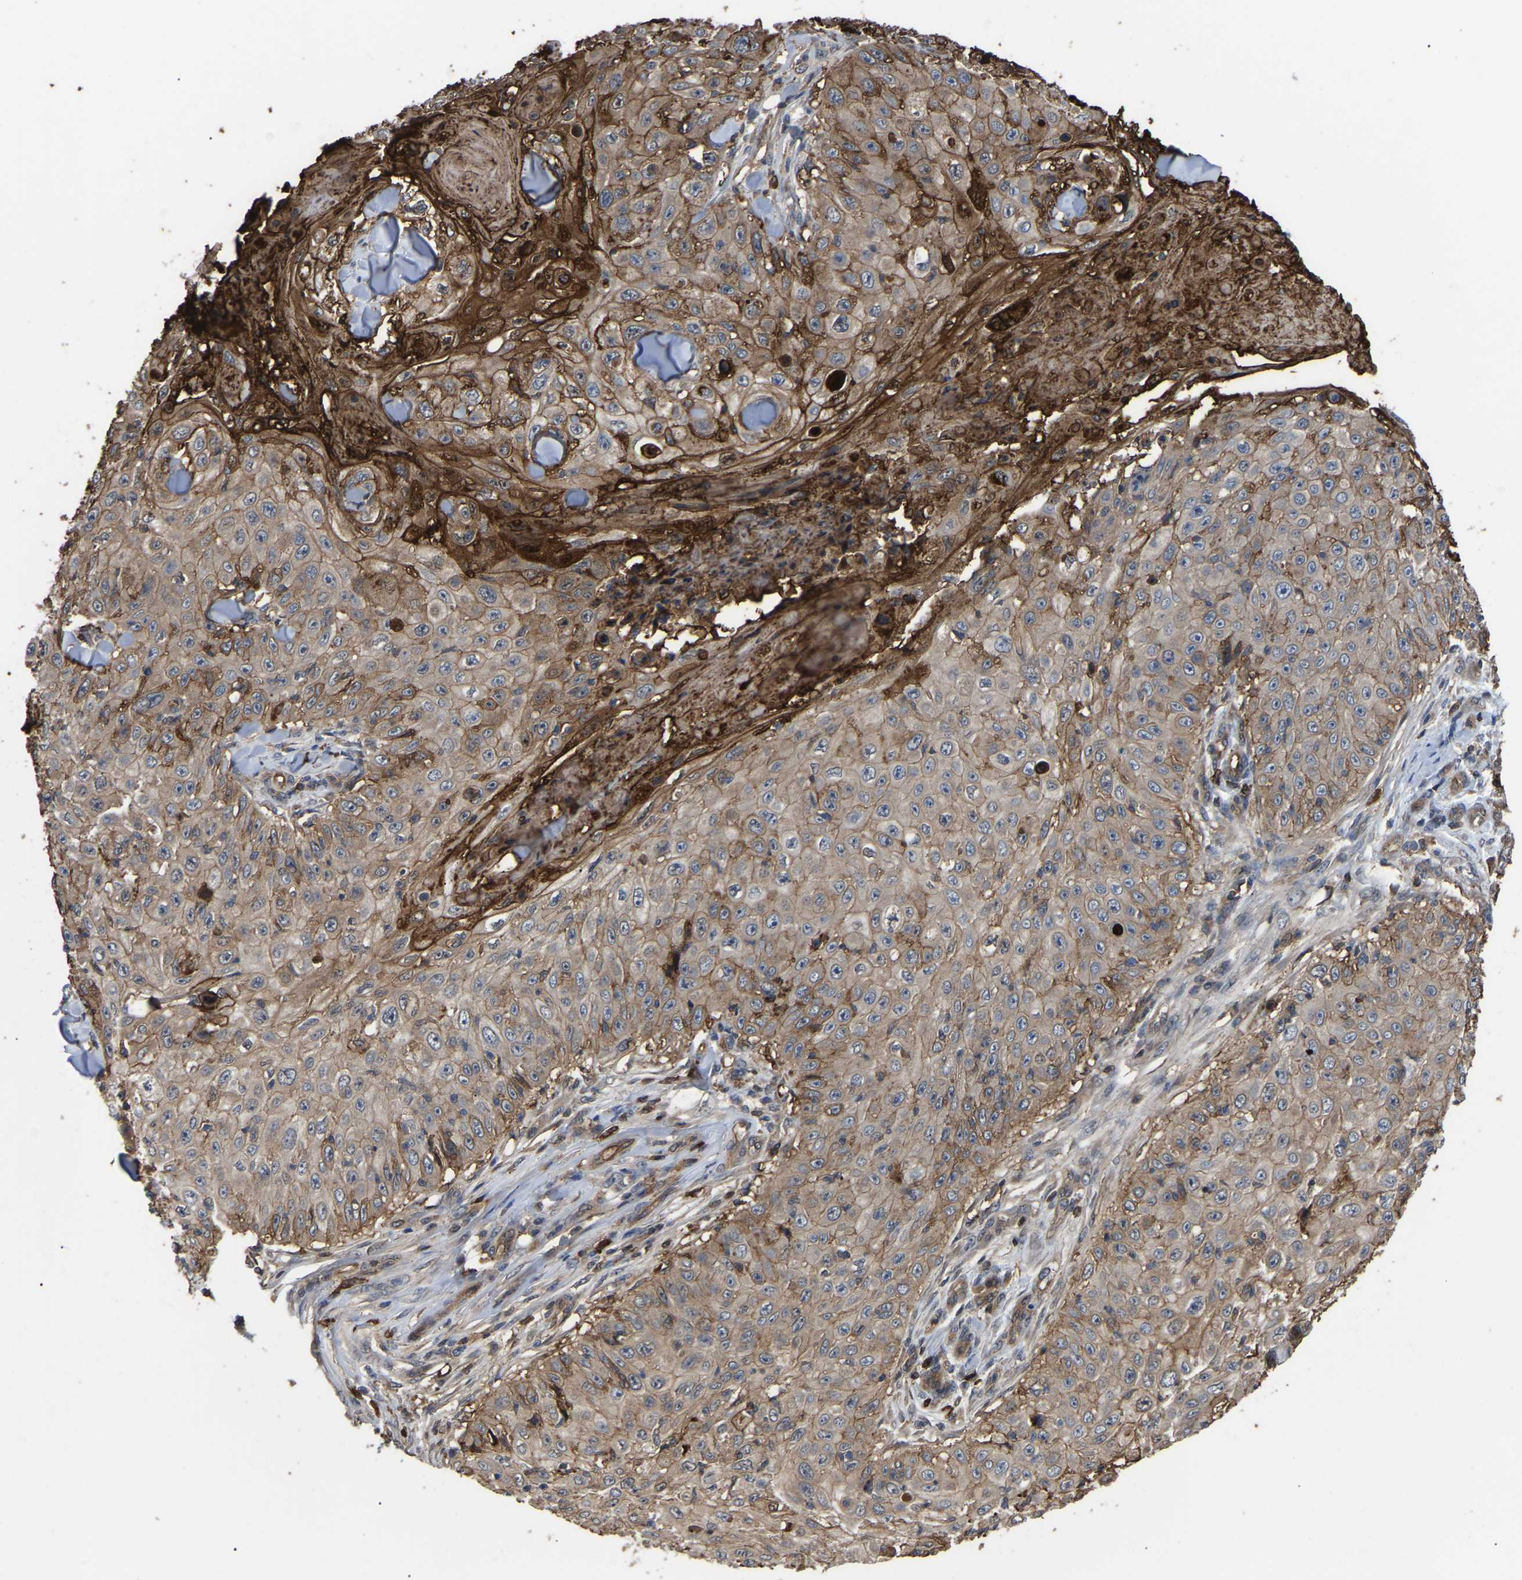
{"staining": {"intensity": "strong", "quantity": "25%-75%", "location": "cytoplasmic/membranous"}, "tissue": "skin cancer", "cell_type": "Tumor cells", "image_type": "cancer", "snomed": [{"axis": "morphology", "description": "Squamous cell carcinoma, NOS"}, {"axis": "topography", "description": "Skin"}], "caption": "Immunohistochemical staining of human squamous cell carcinoma (skin) reveals strong cytoplasmic/membranous protein staining in about 25%-75% of tumor cells.", "gene": "CIT", "patient": {"sex": "male", "age": 86}}